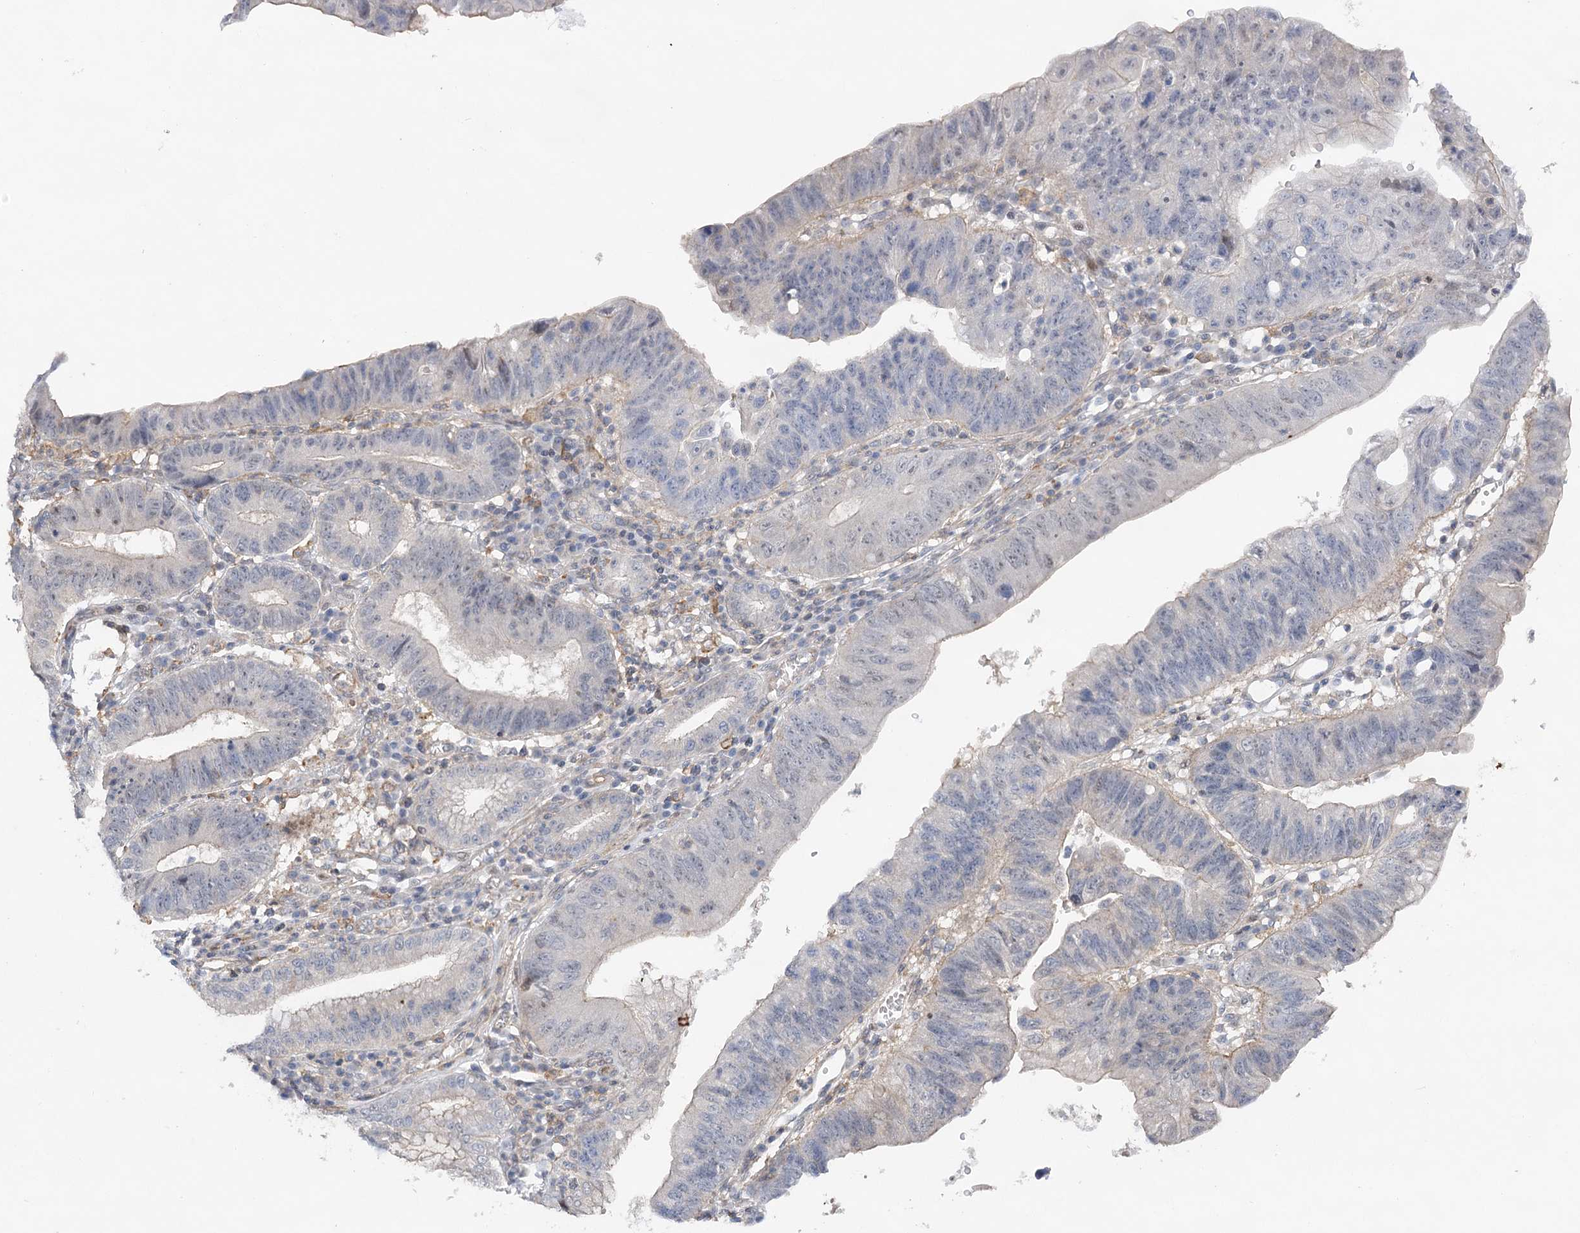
{"staining": {"intensity": "negative", "quantity": "none", "location": "none"}, "tissue": "stomach cancer", "cell_type": "Tumor cells", "image_type": "cancer", "snomed": [{"axis": "morphology", "description": "Adenocarcinoma, NOS"}, {"axis": "topography", "description": "Stomach"}], "caption": "High power microscopy histopathology image of an immunohistochemistry (IHC) image of stomach cancer, revealing no significant positivity in tumor cells.", "gene": "OBSL1", "patient": {"sex": "male", "age": 59}}